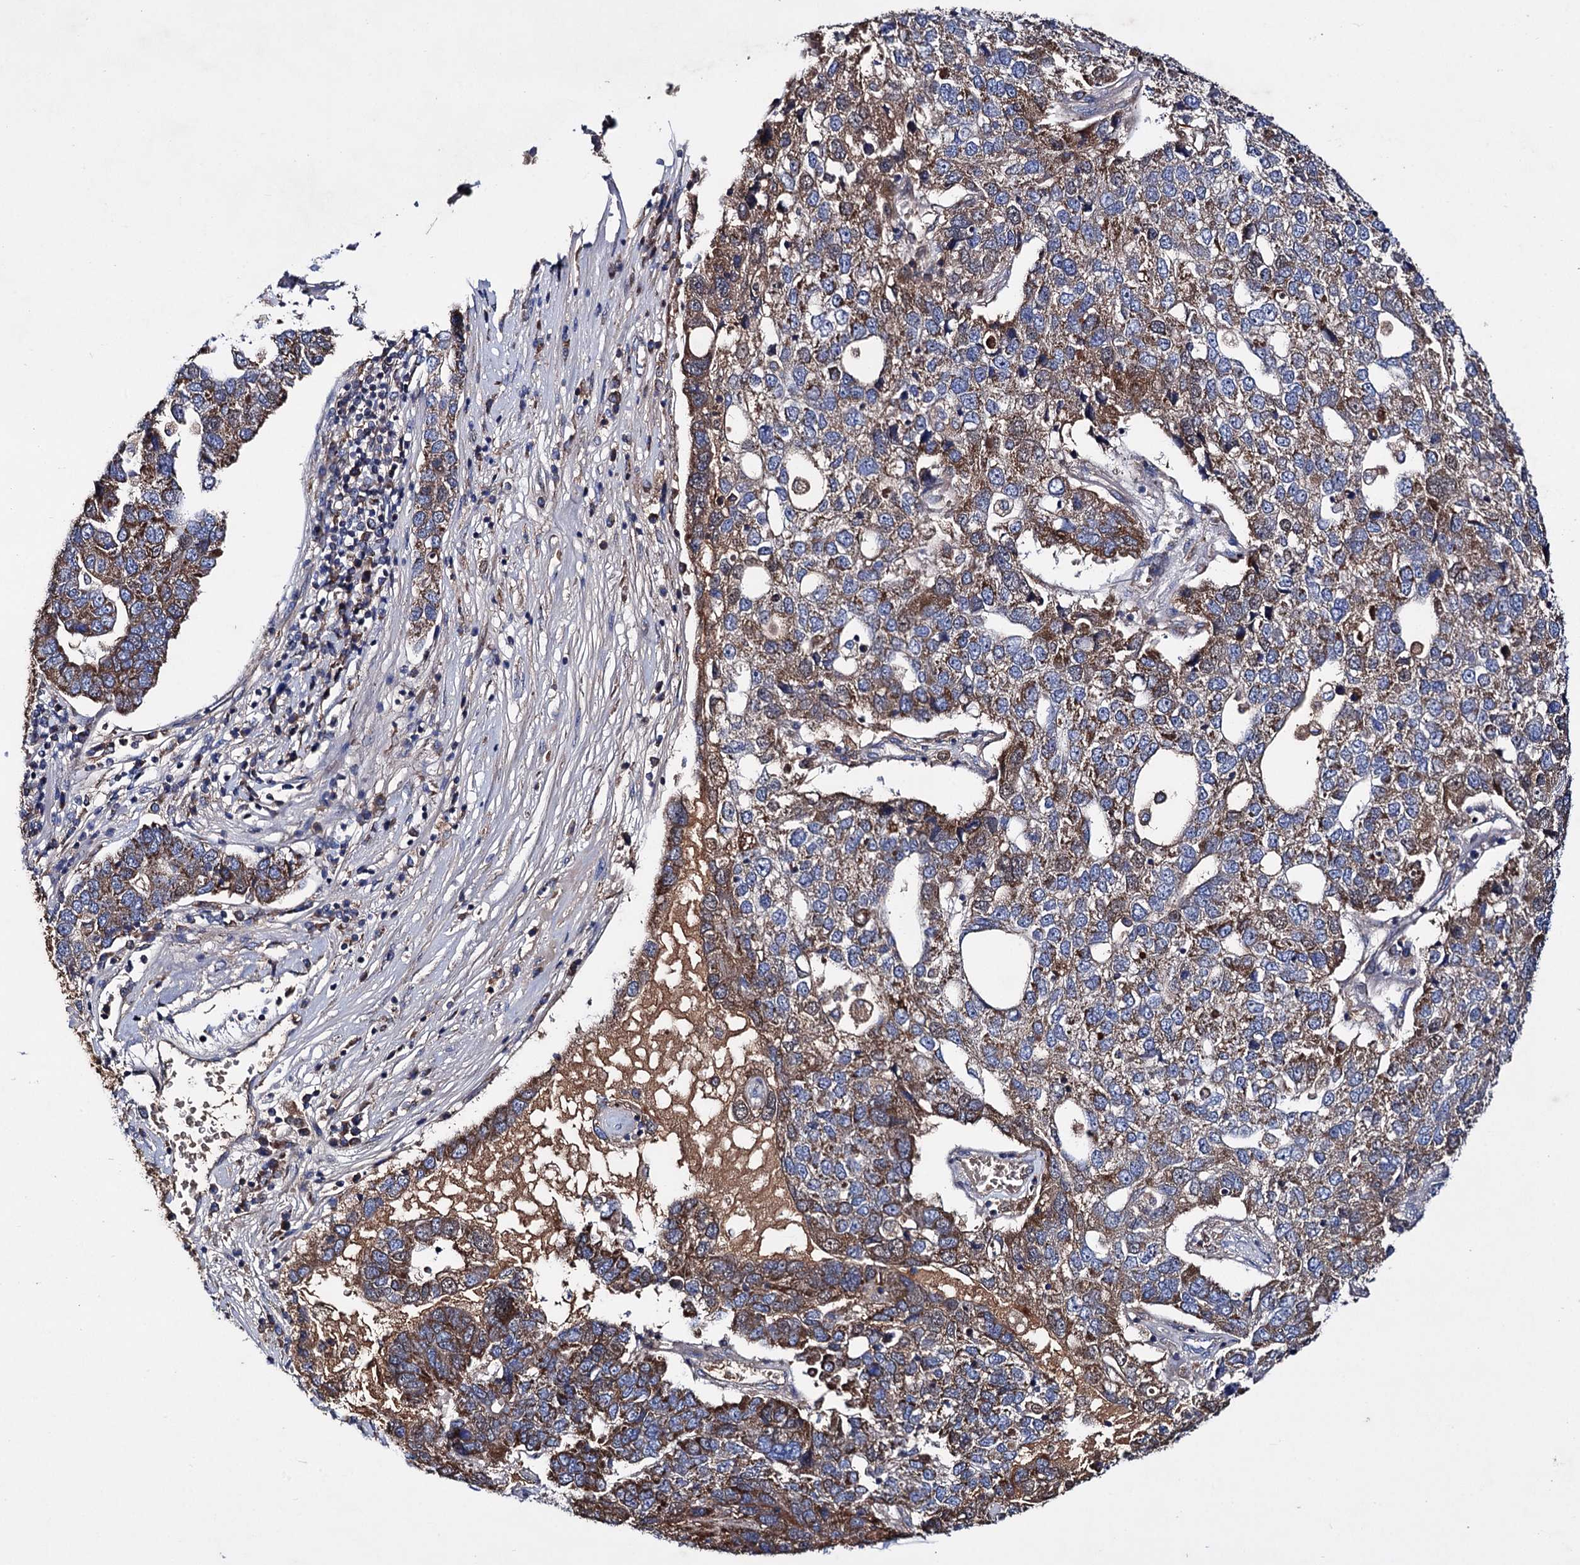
{"staining": {"intensity": "moderate", "quantity": ">75%", "location": "cytoplasmic/membranous"}, "tissue": "pancreatic cancer", "cell_type": "Tumor cells", "image_type": "cancer", "snomed": [{"axis": "morphology", "description": "Adenocarcinoma, NOS"}, {"axis": "topography", "description": "Pancreas"}], "caption": "A brown stain shows moderate cytoplasmic/membranous positivity of a protein in human pancreatic adenocarcinoma tumor cells.", "gene": "CLPB", "patient": {"sex": "female", "age": 61}}